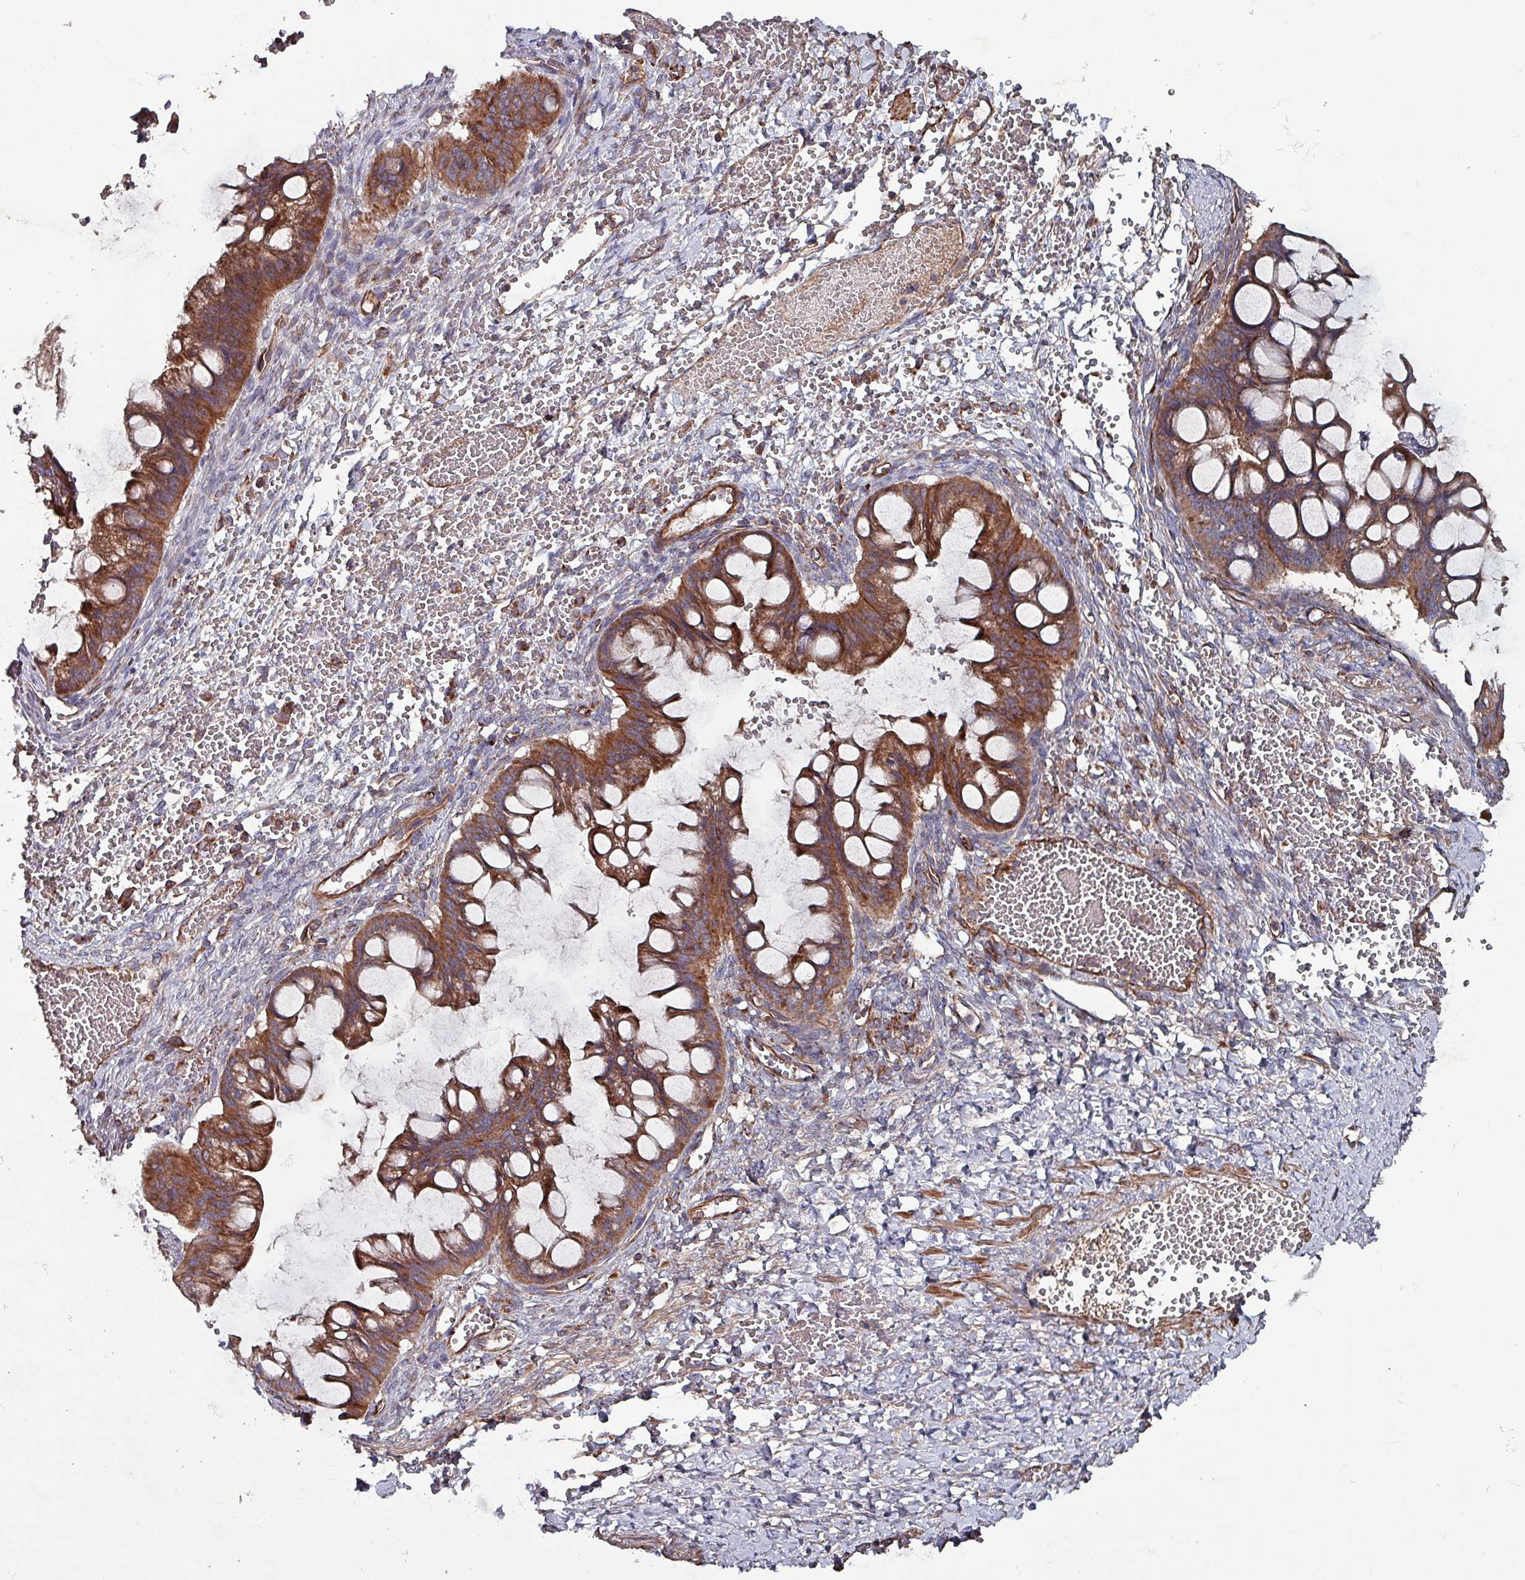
{"staining": {"intensity": "moderate", "quantity": ">75%", "location": "cytoplasmic/membranous"}, "tissue": "ovarian cancer", "cell_type": "Tumor cells", "image_type": "cancer", "snomed": [{"axis": "morphology", "description": "Cystadenocarcinoma, mucinous, NOS"}, {"axis": "topography", "description": "Ovary"}], "caption": "This is a micrograph of immunohistochemistry (IHC) staining of ovarian cancer, which shows moderate staining in the cytoplasmic/membranous of tumor cells.", "gene": "ANO10", "patient": {"sex": "female", "age": 73}}